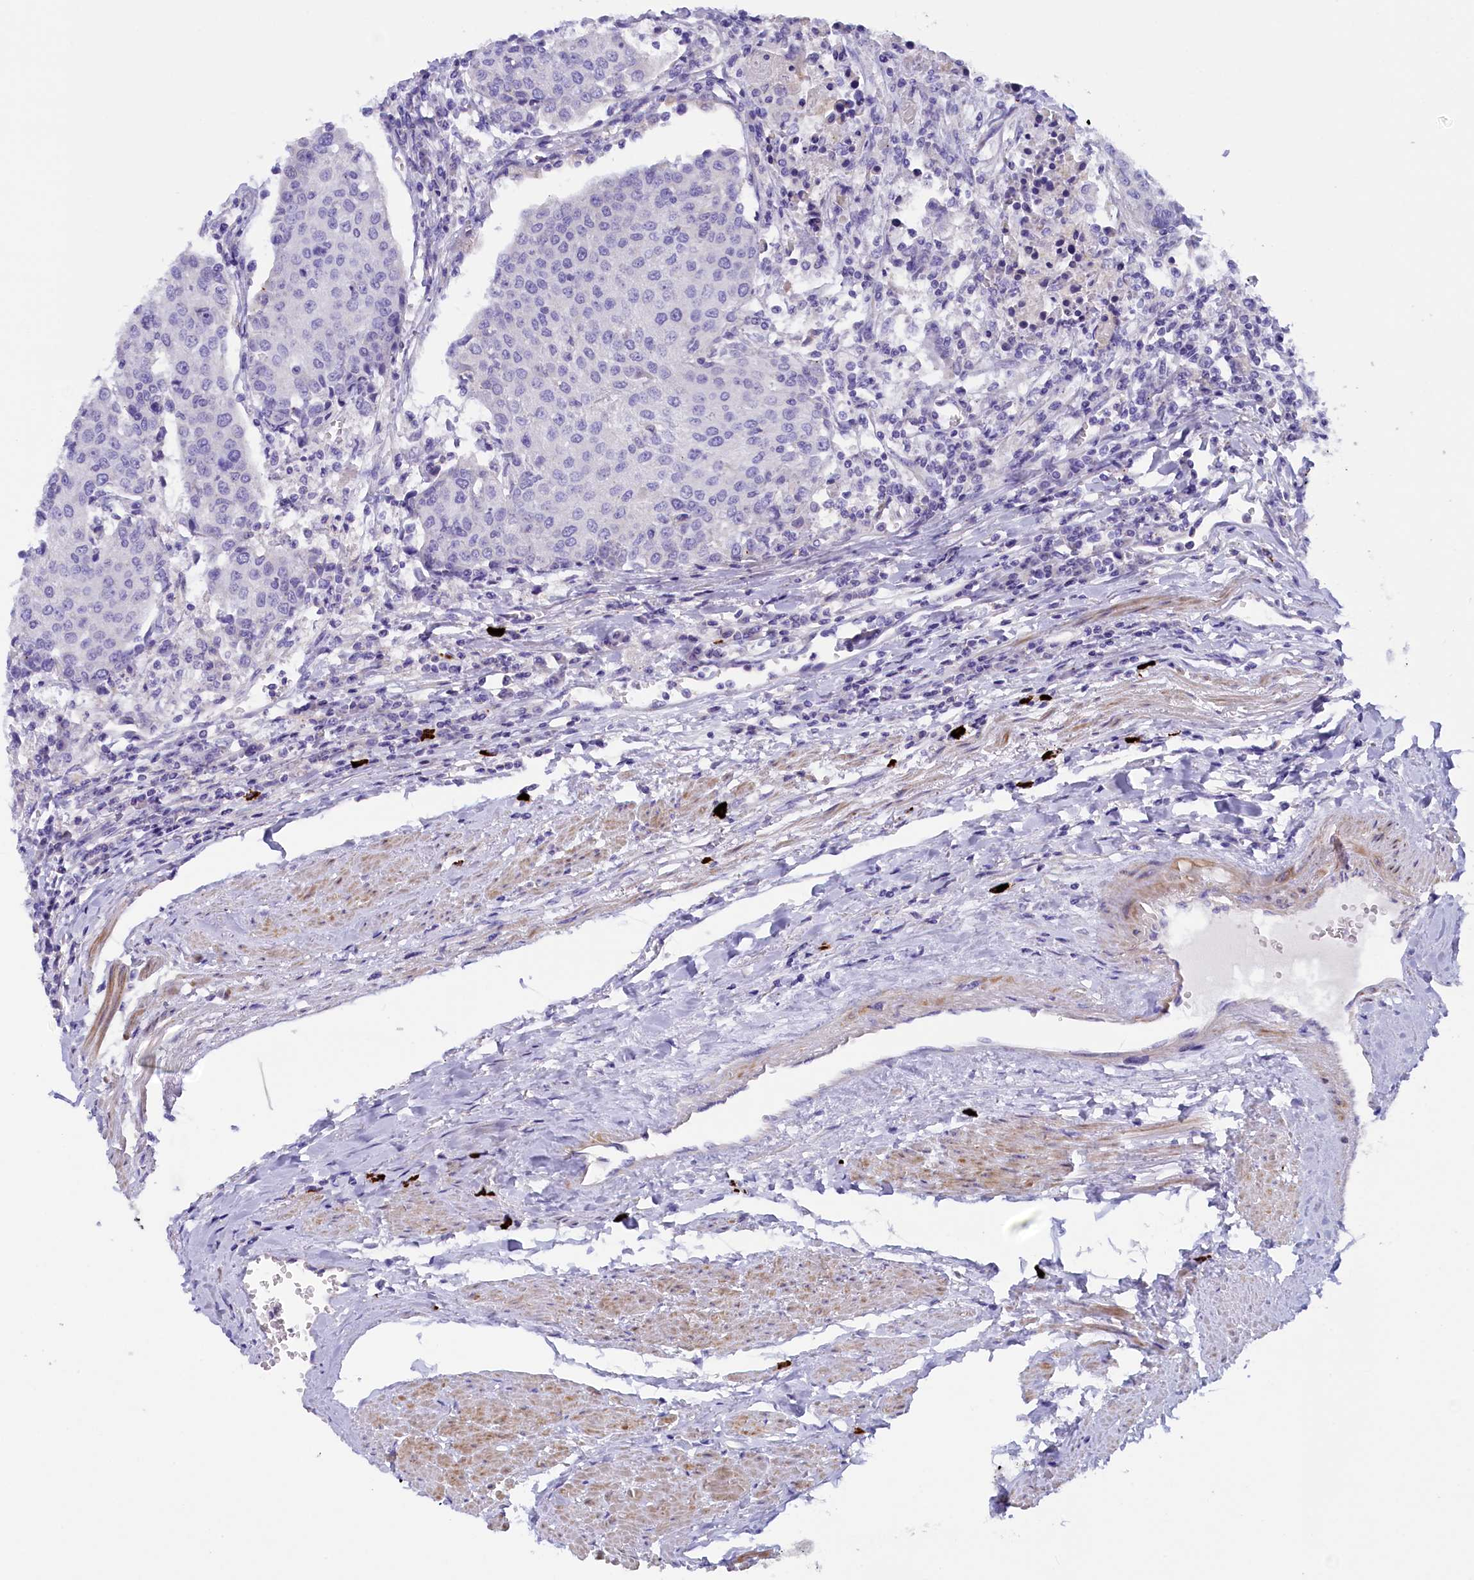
{"staining": {"intensity": "negative", "quantity": "none", "location": "none"}, "tissue": "urothelial cancer", "cell_type": "Tumor cells", "image_type": "cancer", "snomed": [{"axis": "morphology", "description": "Urothelial carcinoma, High grade"}, {"axis": "topography", "description": "Urinary bladder"}], "caption": "Tumor cells are negative for protein expression in human high-grade urothelial carcinoma. (DAB (3,3'-diaminobenzidine) immunohistochemistry (IHC), high magnification).", "gene": "RTTN", "patient": {"sex": "female", "age": 85}}